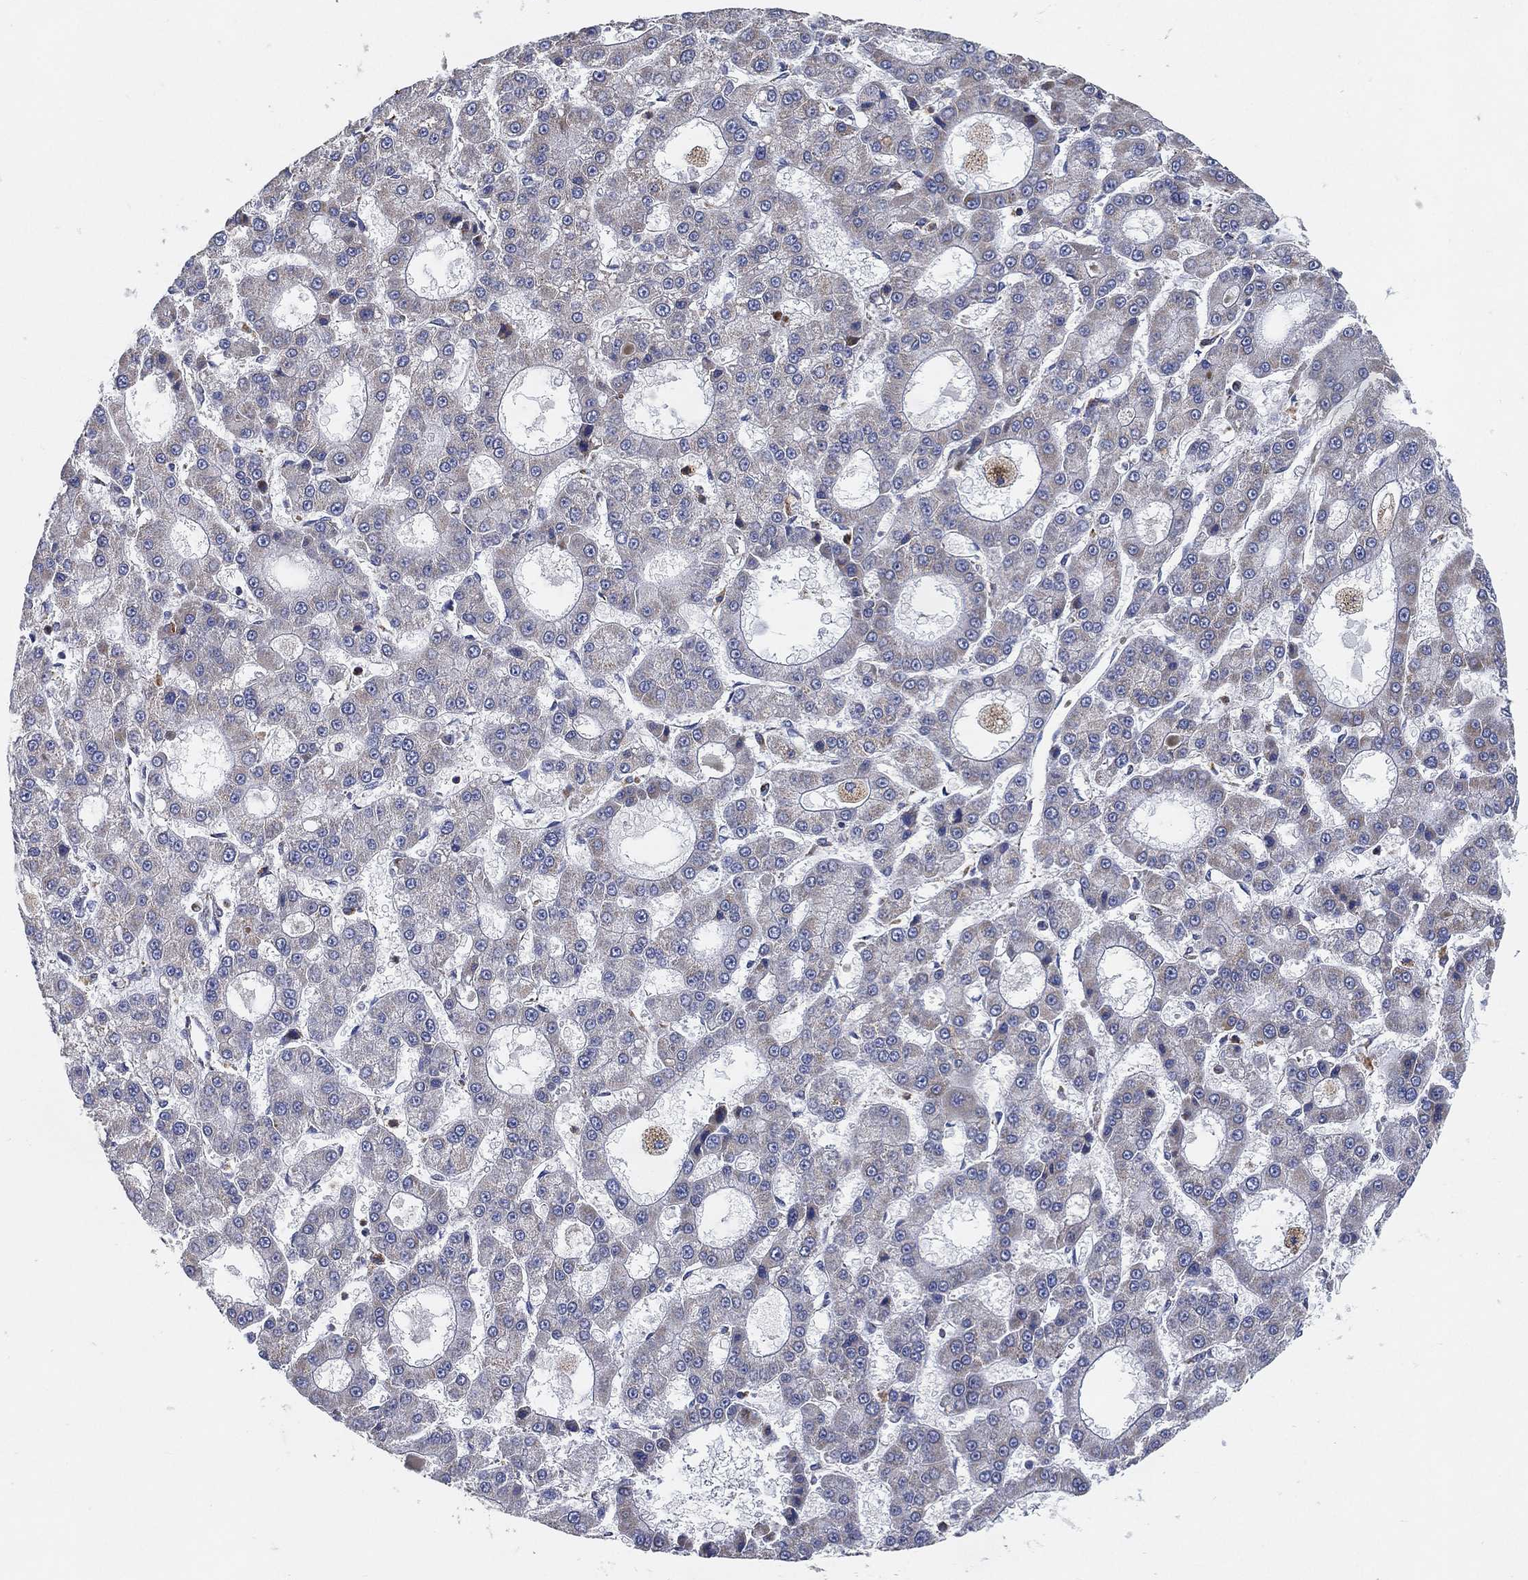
{"staining": {"intensity": "negative", "quantity": "none", "location": "none"}, "tissue": "liver cancer", "cell_type": "Tumor cells", "image_type": "cancer", "snomed": [{"axis": "morphology", "description": "Carcinoma, Hepatocellular, NOS"}, {"axis": "topography", "description": "Liver"}], "caption": "This is a histopathology image of IHC staining of liver cancer, which shows no expression in tumor cells.", "gene": "GCAT", "patient": {"sex": "male", "age": 70}}